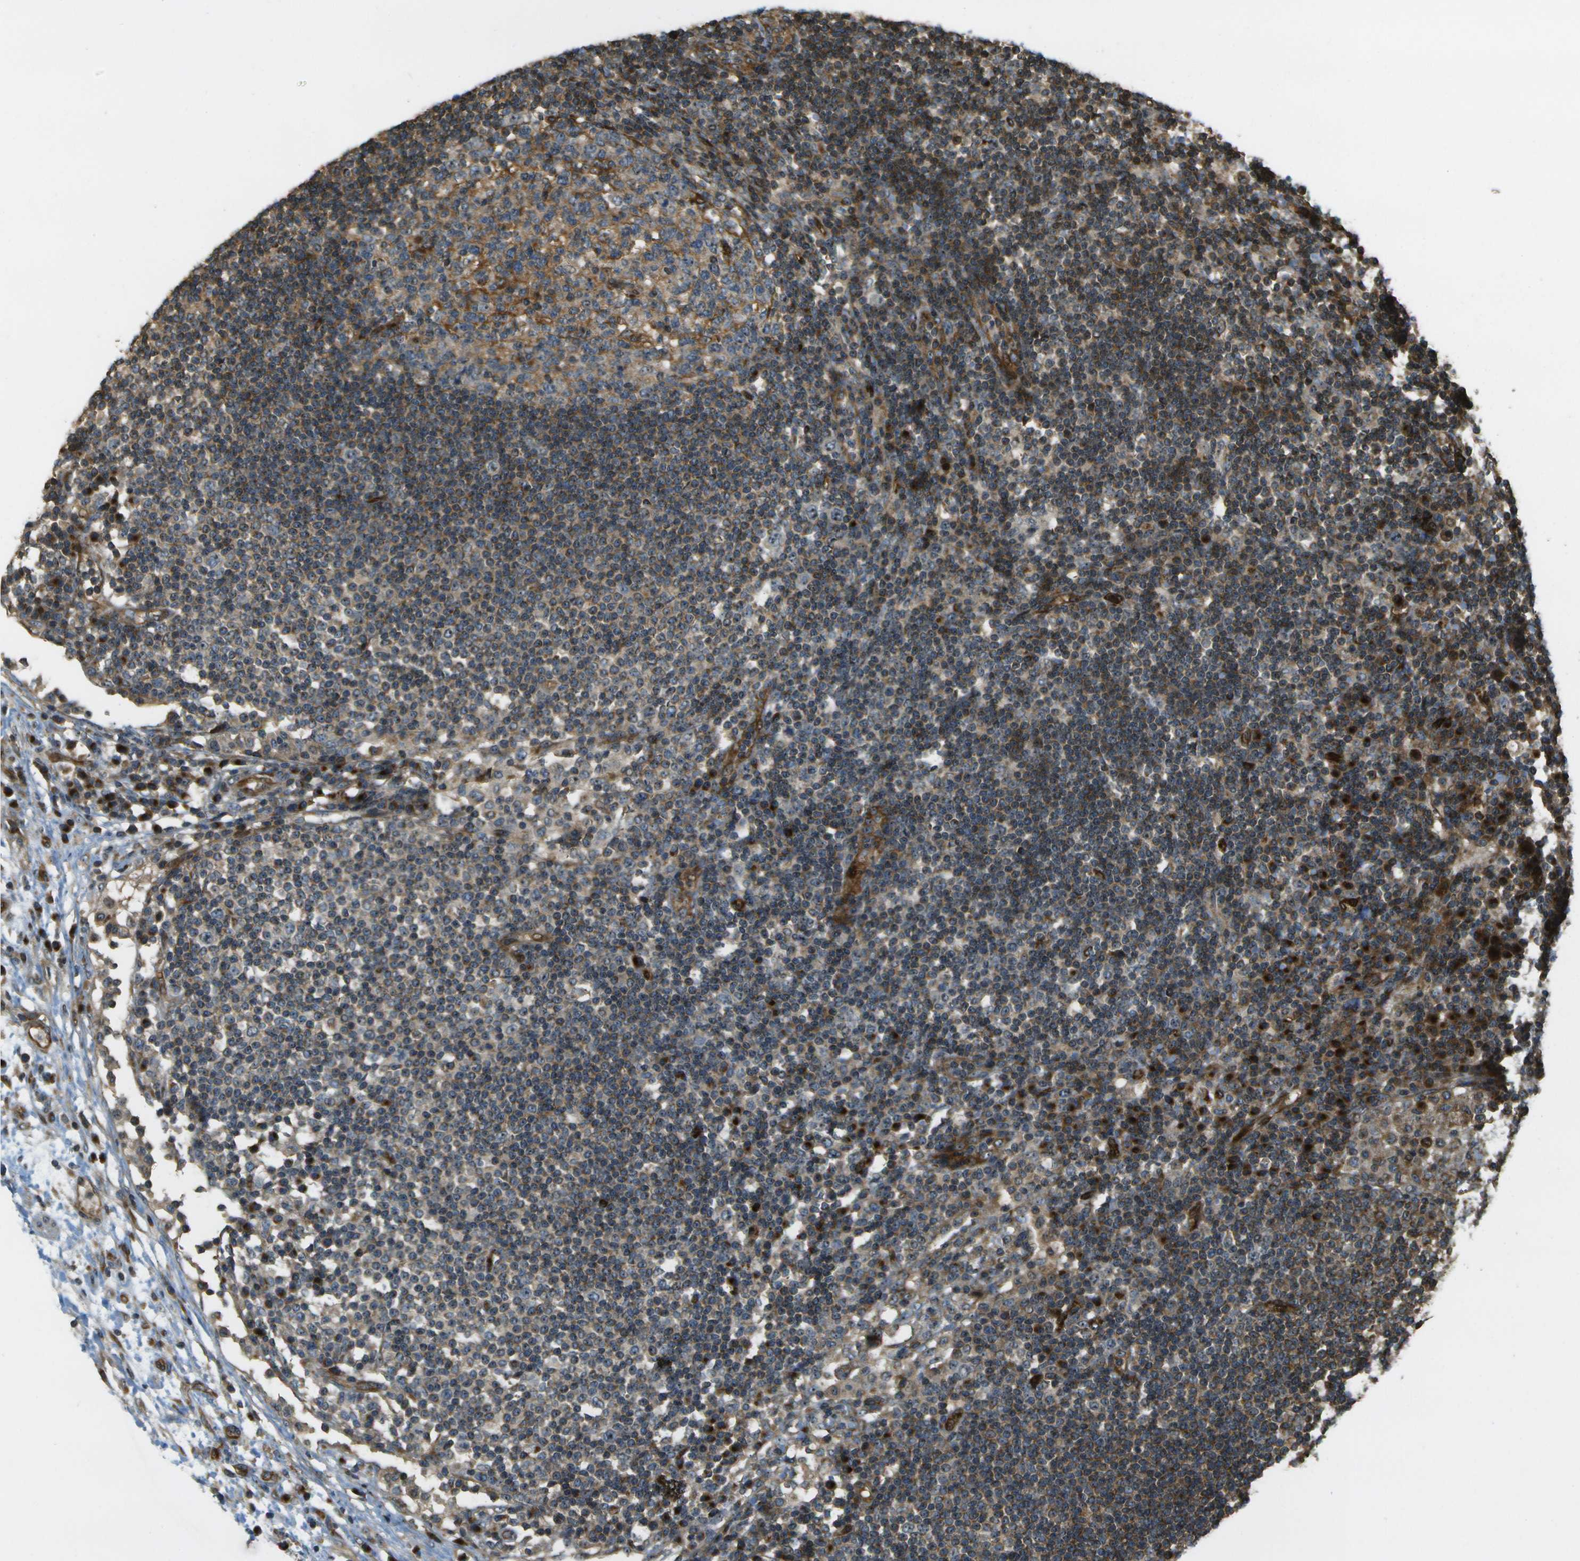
{"staining": {"intensity": "moderate", "quantity": "<25%", "location": "cytoplasmic/membranous,nuclear"}, "tissue": "lymph node", "cell_type": "Germinal center cells", "image_type": "normal", "snomed": [{"axis": "morphology", "description": "Normal tissue, NOS"}, {"axis": "topography", "description": "Lymph node"}], "caption": "Human lymph node stained for a protein (brown) displays moderate cytoplasmic/membranous,nuclear positive staining in about <25% of germinal center cells.", "gene": "LRP12", "patient": {"sex": "female", "age": 53}}